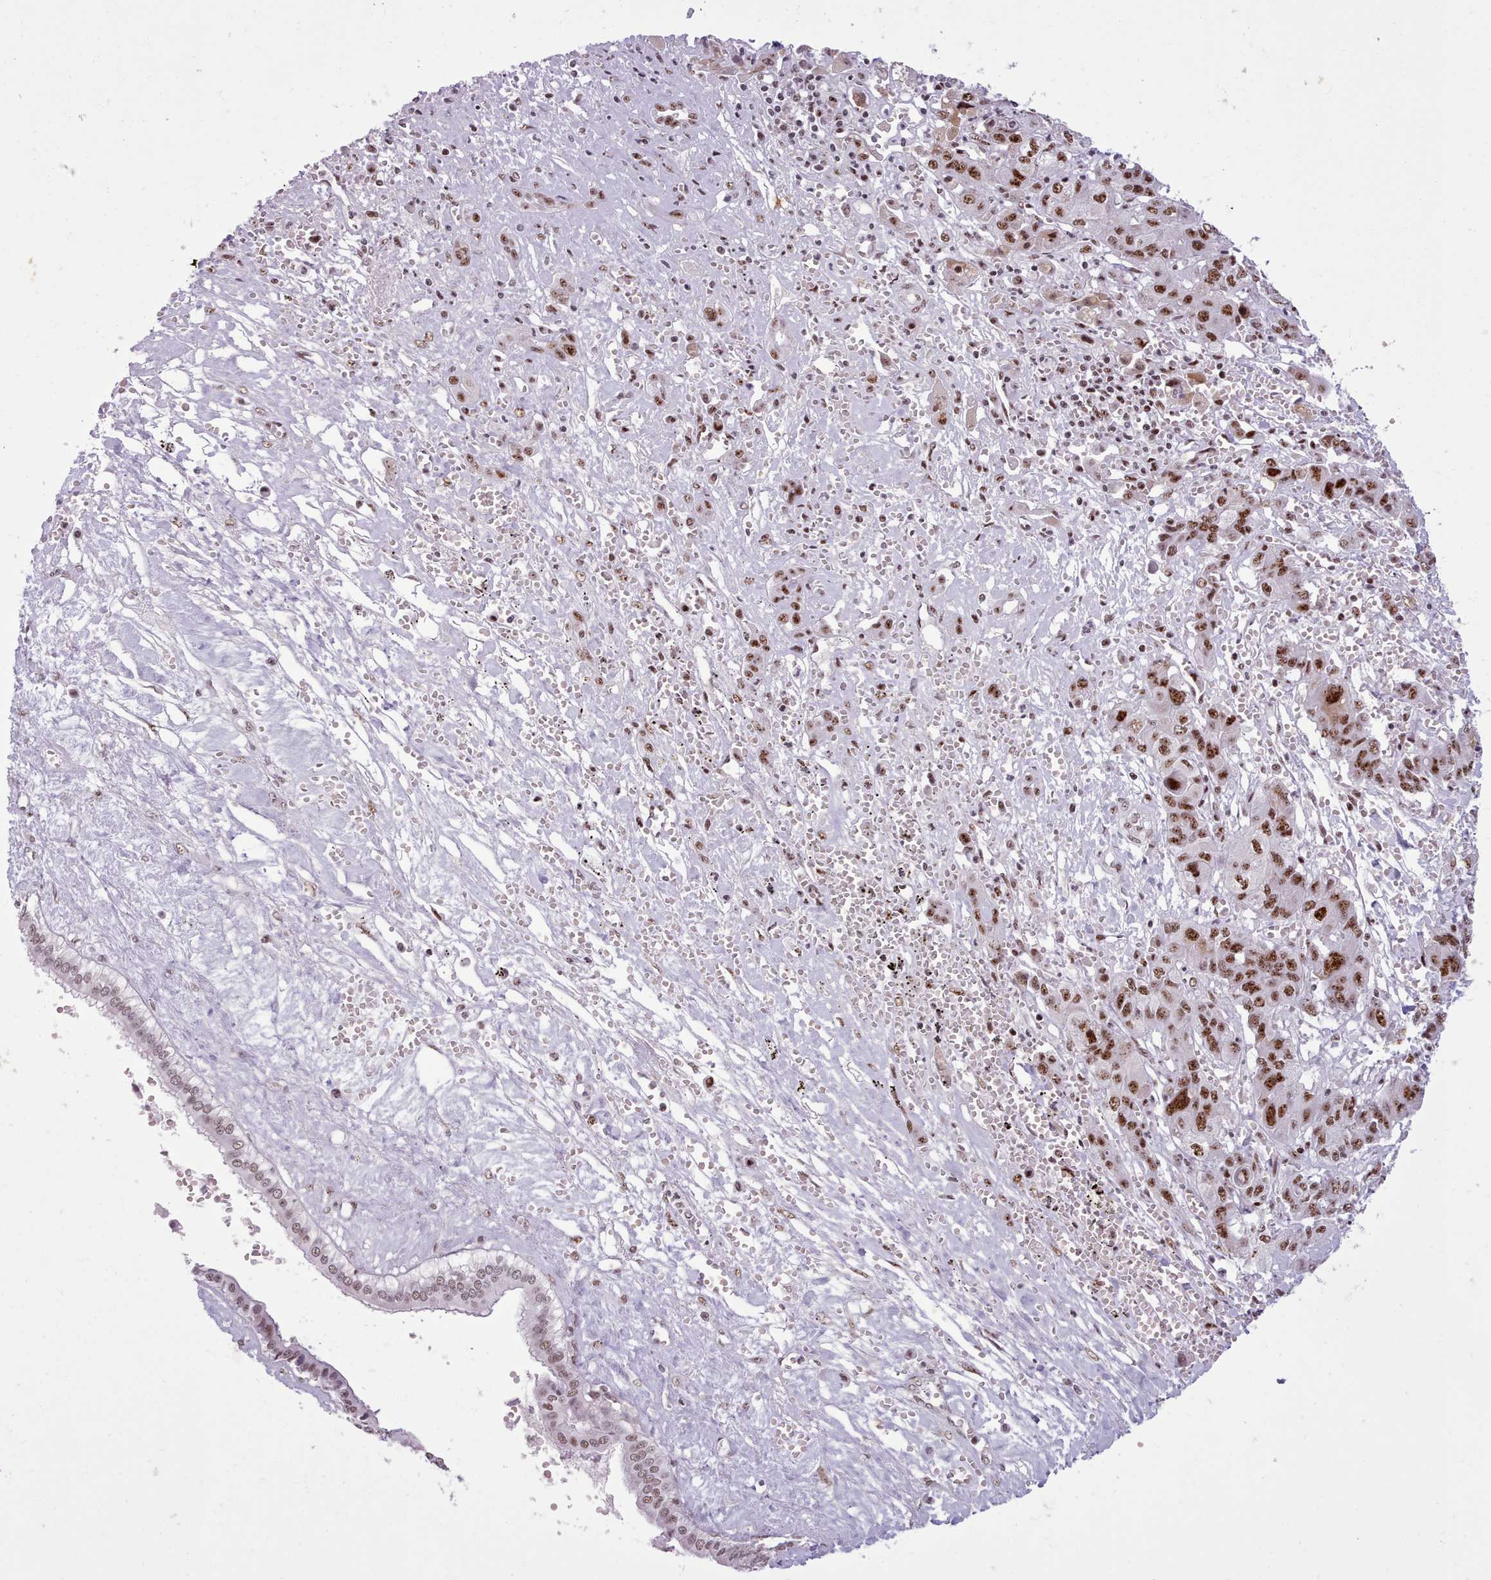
{"staining": {"intensity": "moderate", "quantity": ">75%", "location": "cytoplasmic/membranous,nuclear"}, "tissue": "liver cancer", "cell_type": "Tumor cells", "image_type": "cancer", "snomed": [{"axis": "morphology", "description": "Cholangiocarcinoma"}, {"axis": "topography", "description": "Liver"}], "caption": "IHC of human cholangiocarcinoma (liver) shows medium levels of moderate cytoplasmic/membranous and nuclear positivity in about >75% of tumor cells. (Brightfield microscopy of DAB IHC at high magnification).", "gene": "TMEM35B", "patient": {"sex": "male", "age": 67}}